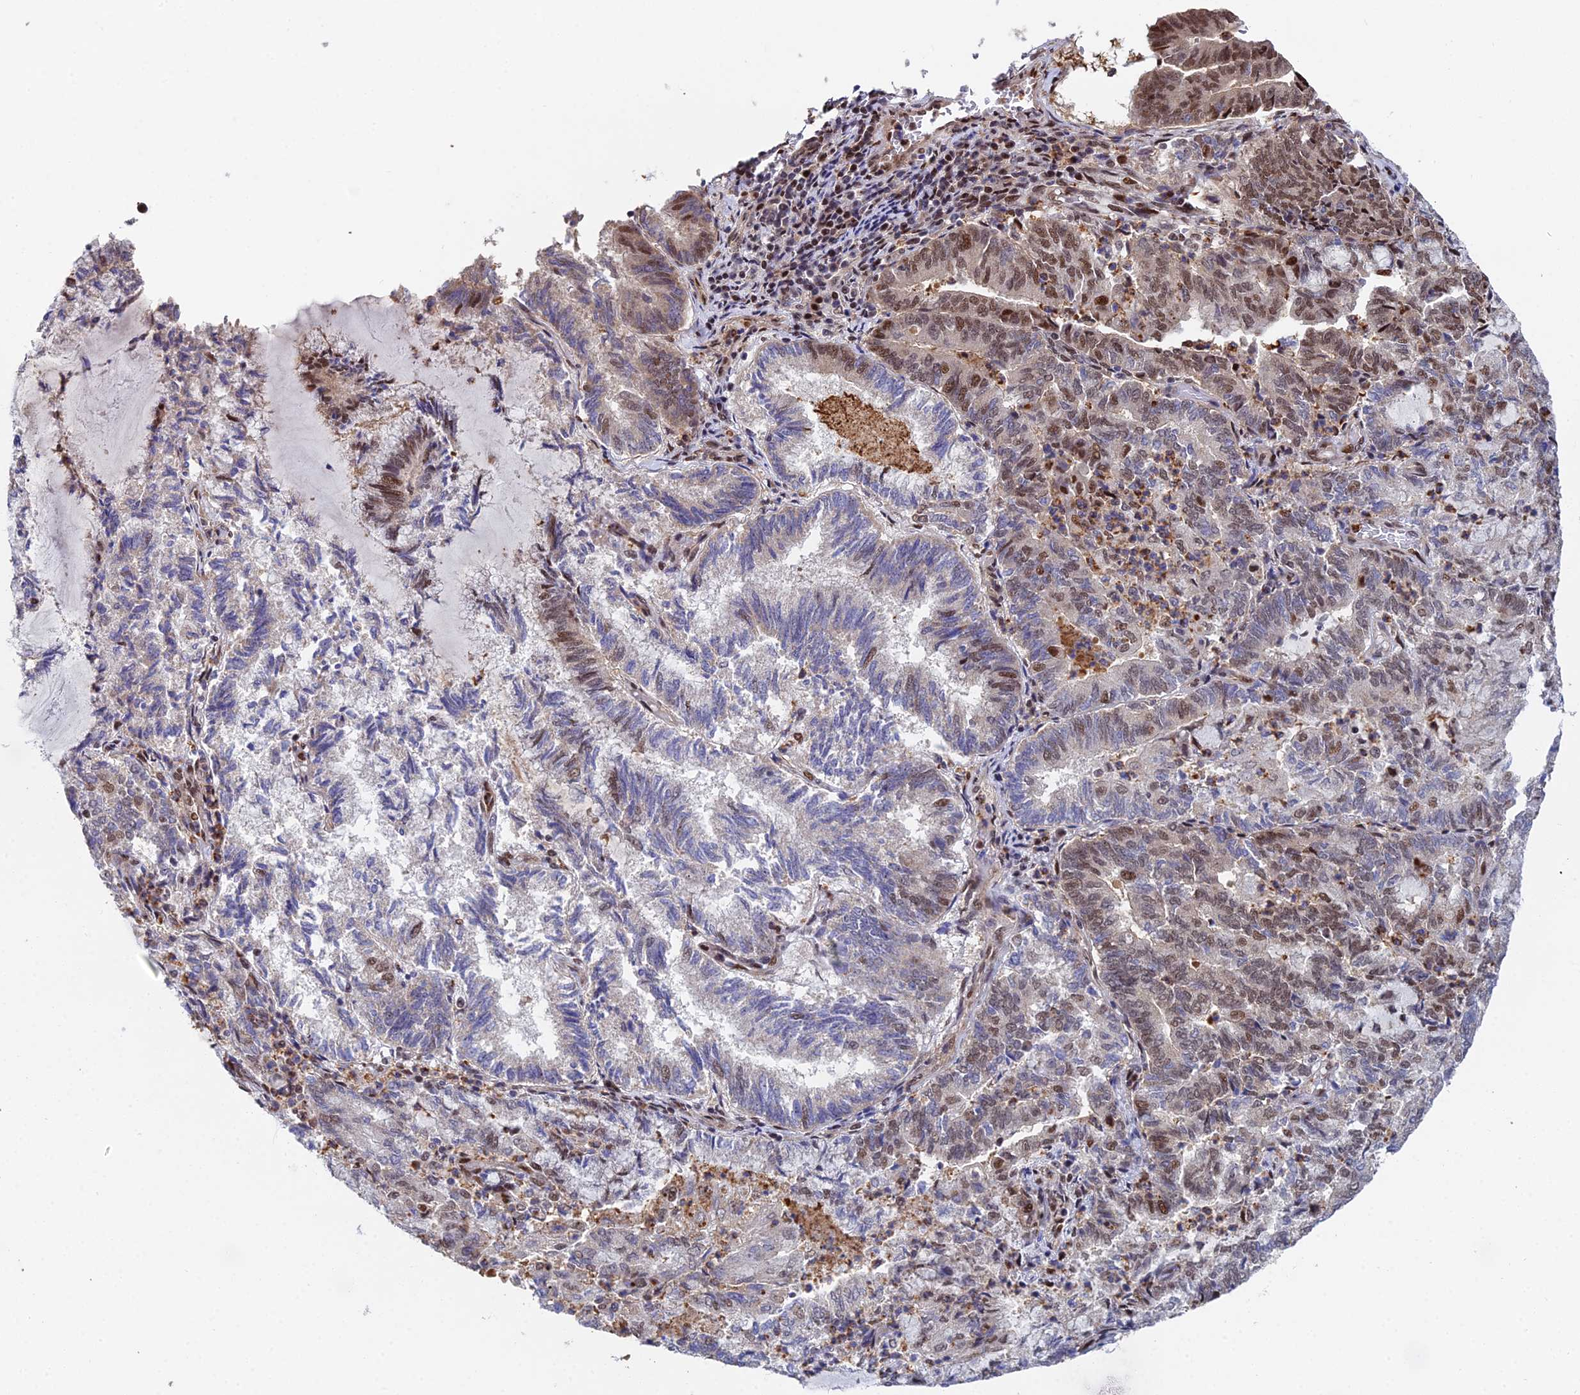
{"staining": {"intensity": "moderate", "quantity": "25%-75%", "location": "nuclear"}, "tissue": "endometrial cancer", "cell_type": "Tumor cells", "image_type": "cancer", "snomed": [{"axis": "morphology", "description": "Adenocarcinoma, NOS"}, {"axis": "topography", "description": "Endometrium"}], "caption": "This image shows immunohistochemistry staining of endometrial adenocarcinoma, with medium moderate nuclear staining in about 25%-75% of tumor cells.", "gene": "TIFA", "patient": {"sex": "female", "age": 80}}